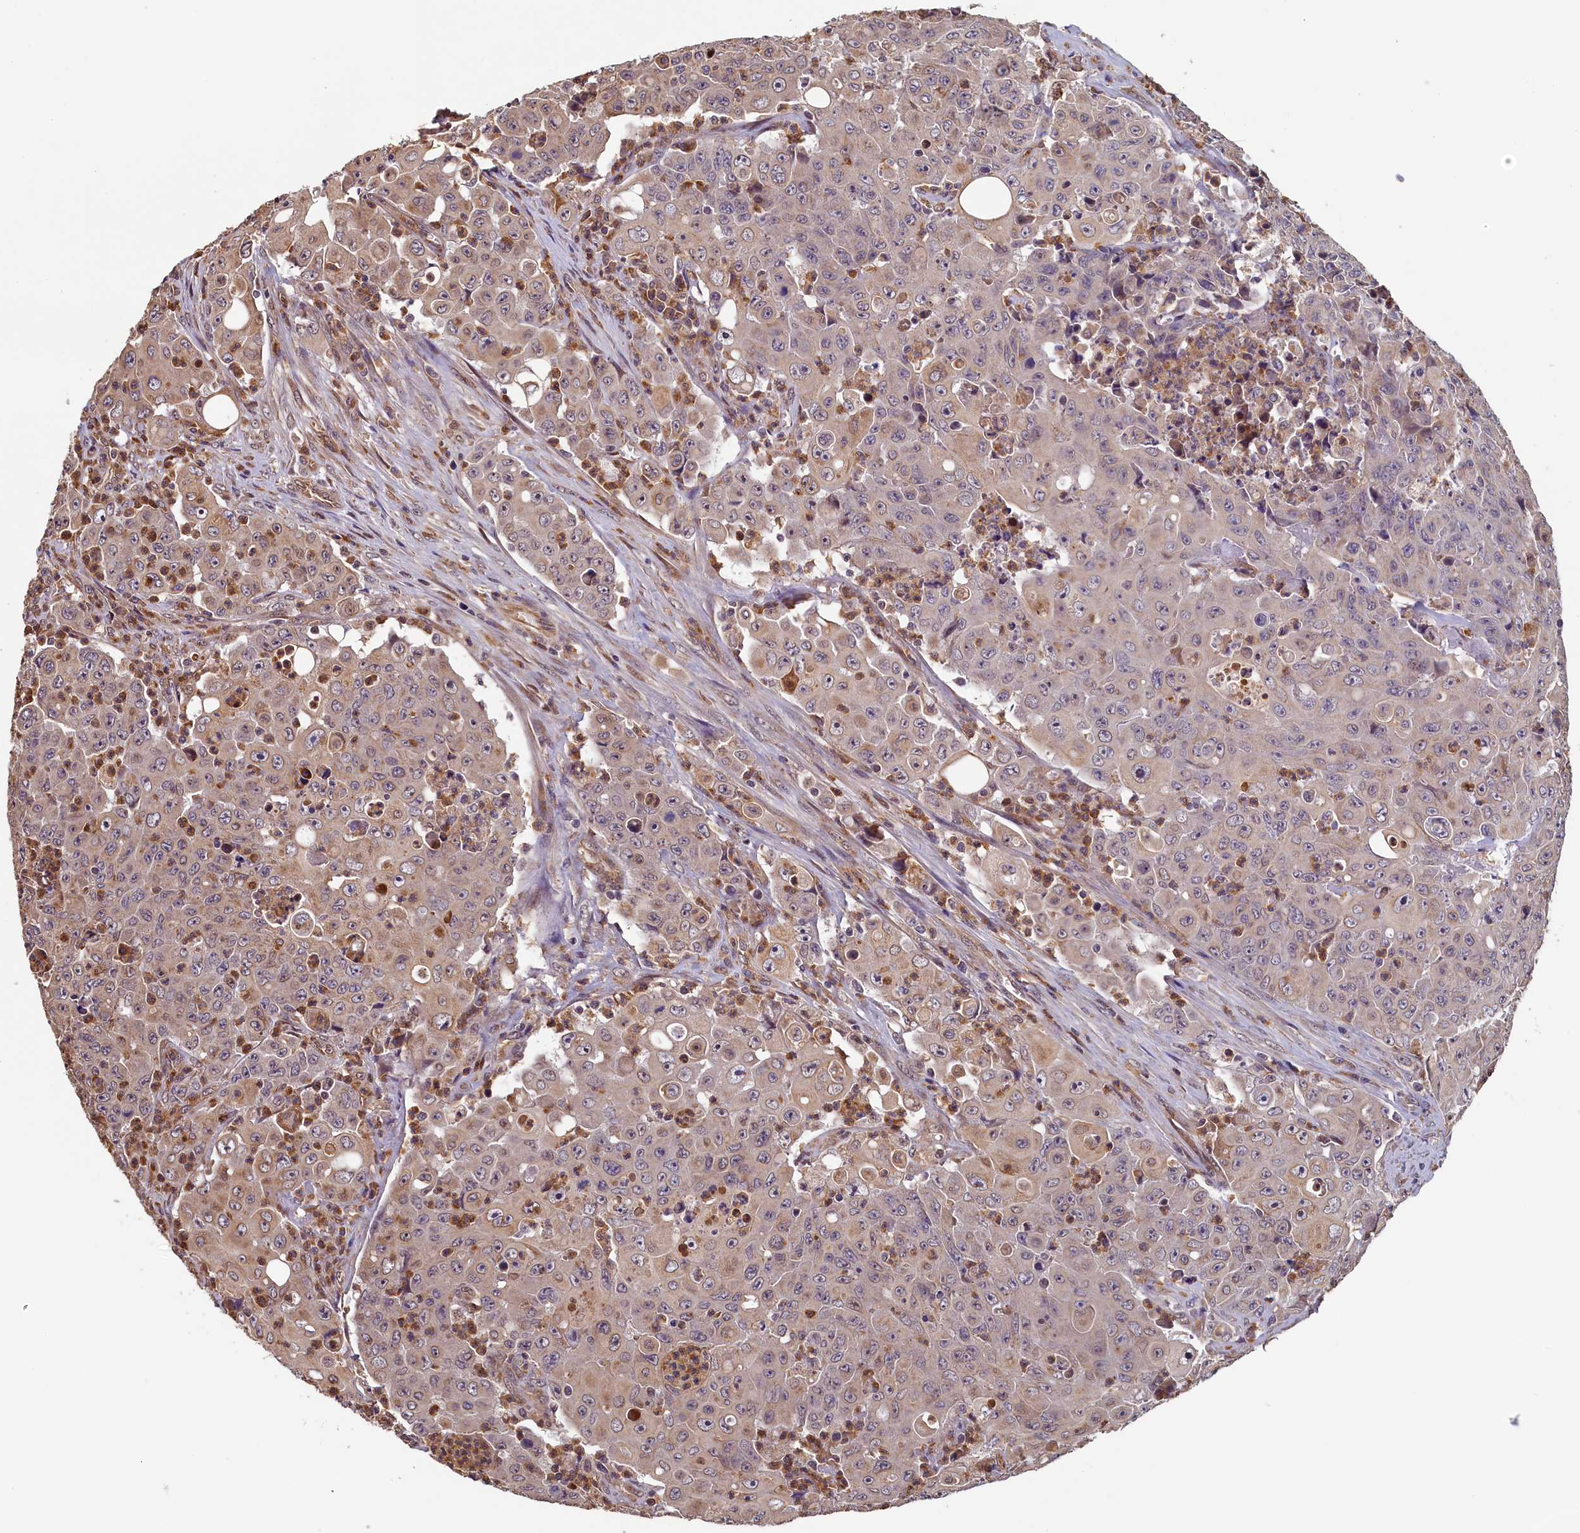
{"staining": {"intensity": "weak", "quantity": "25%-75%", "location": "cytoplasmic/membranous"}, "tissue": "colorectal cancer", "cell_type": "Tumor cells", "image_type": "cancer", "snomed": [{"axis": "morphology", "description": "Adenocarcinoma, NOS"}, {"axis": "topography", "description": "Colon"}], "caption": "A brown stain highlights weak cytoplasmic/membranous expression of a protein in adenocarcinoma (colorectal) tumor cells.", "gene": "ACSBG1", "patient": {"sex": "male", "age": 51}}